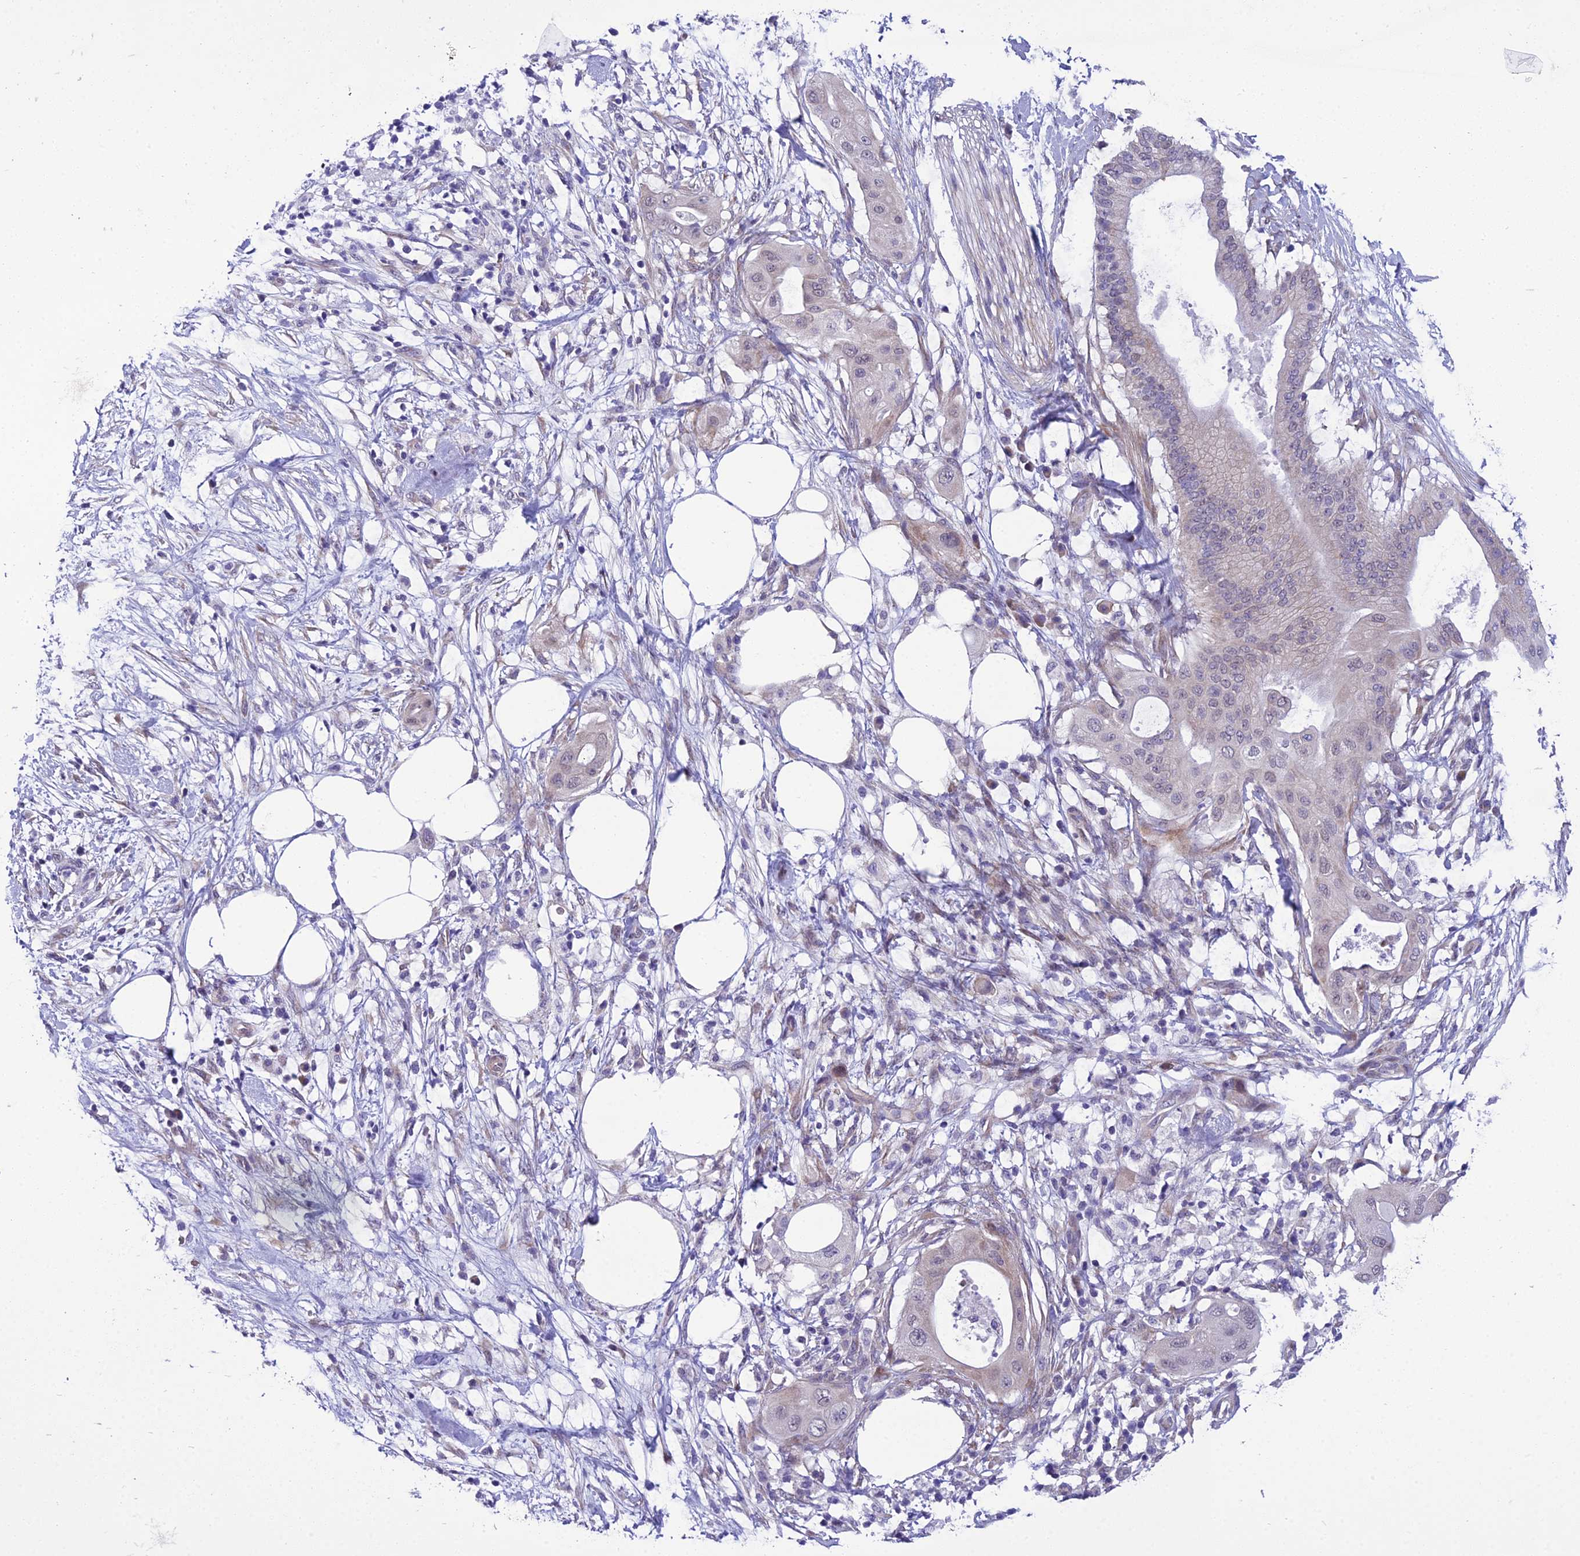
{"staining": {"intensity": "weak", "quantity": "<25%", "location": "cytoplasmic/membranous"}, "tissue": "pancreatic cancer", "cell_type": "Tumor cells", "image_type": "cancer", "snomed": [{"axis": "morphology", "description": "Adenocarcinoma, NOS"}, {"axis": "topography", "description": "Pancreas"}], "caption": "A high-resolution photomicrograph shows IHC staining of pancreatic cancer, which exhibits no significant staining in tumor cells. (DAB (3,3'-diaminobenzidine) immunohistochemistry, high magnification).", "gene": "GAB4", "patient": {"sex": "male", "age": 68}}